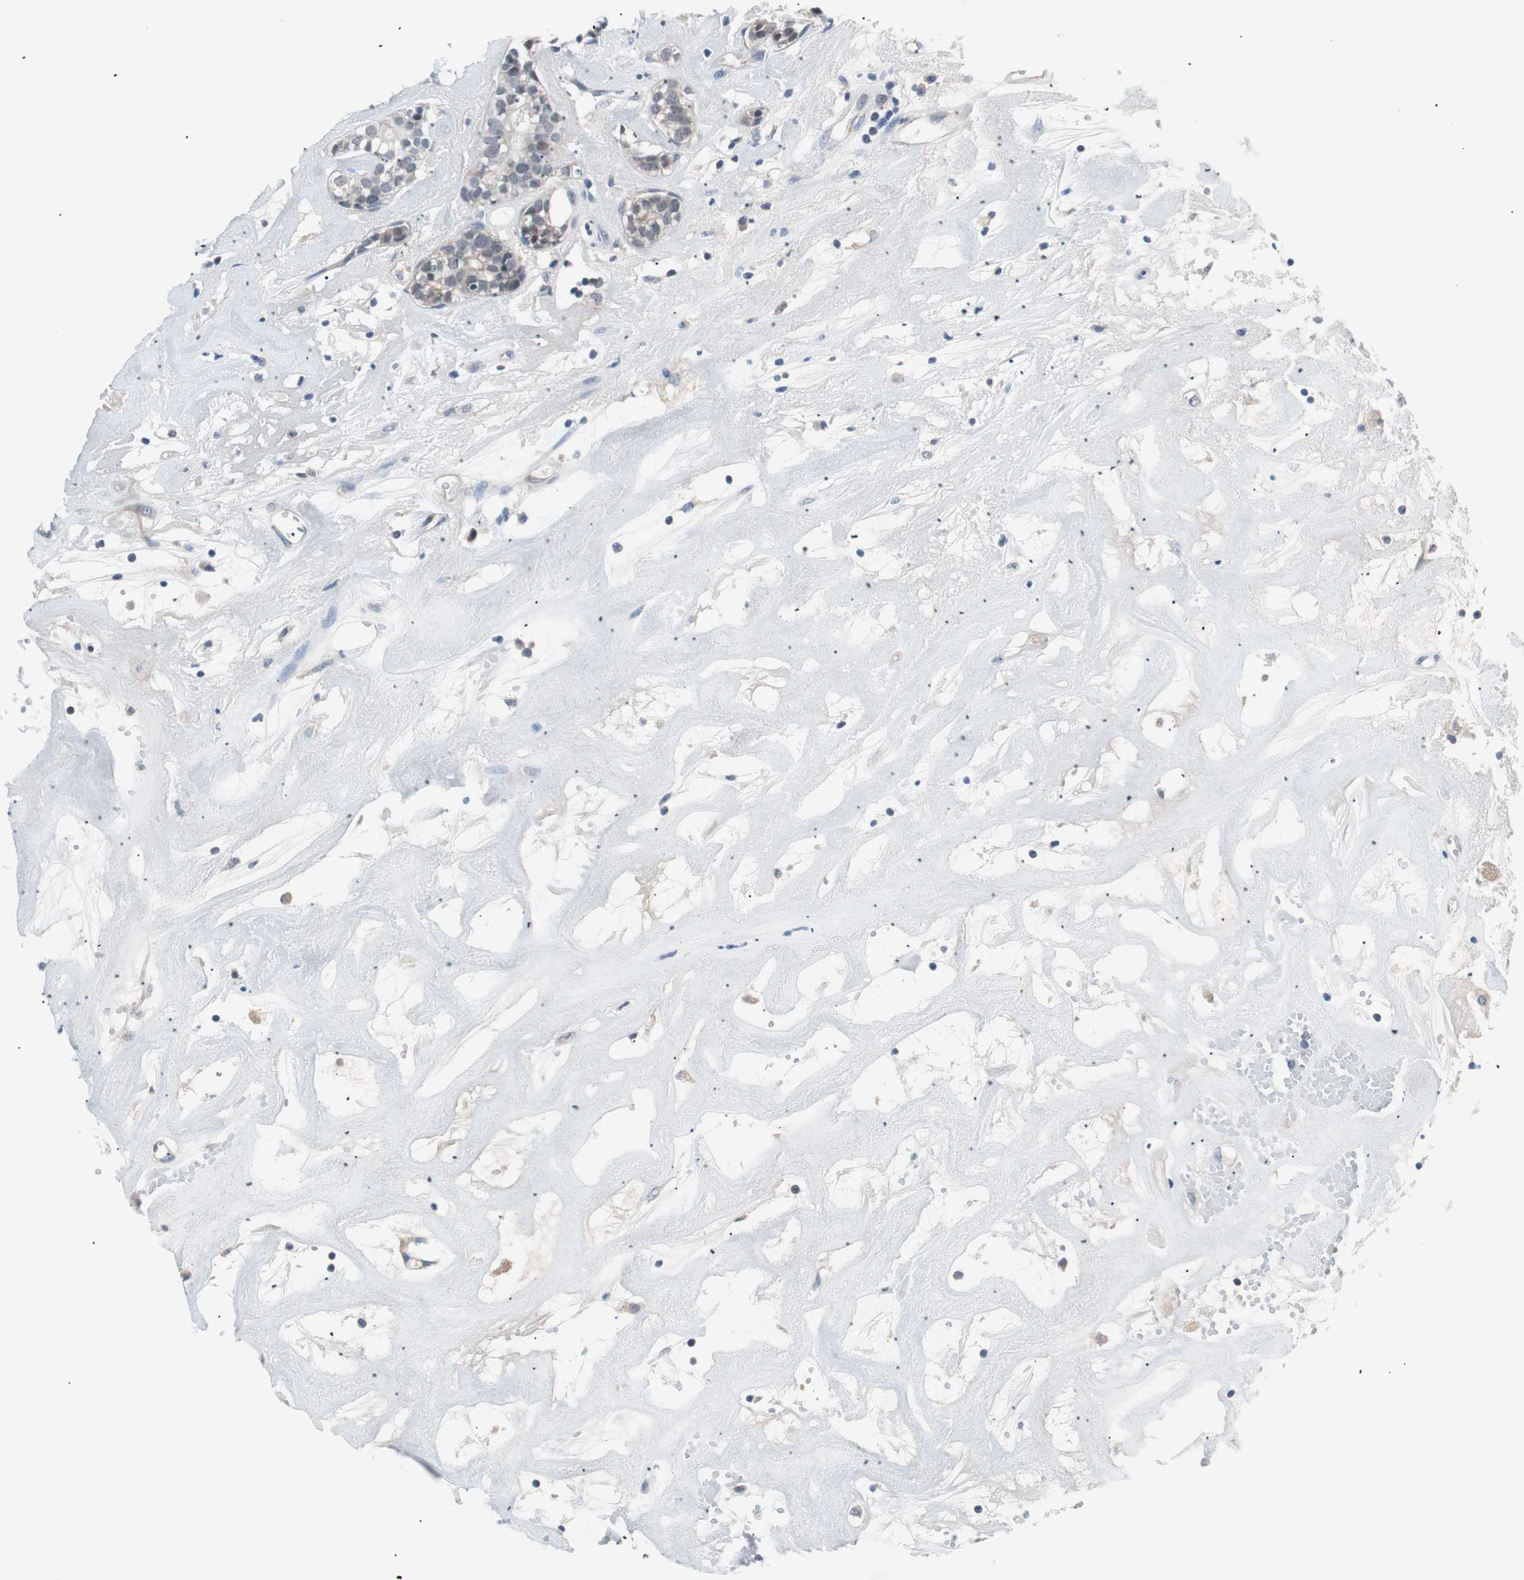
{"staining": {"intensity": "weak", "quantity": "<25%", "location": "cytoplasmic/membranous,nuclear"}, "tissue": "head and neck cancer", "cell_type": "Tumor cells", "image_type": "cancer", "snomed": [{"axis": "morphology", "description": "Adenocarcinoma, NOS"}, {"axis": "topography", "description": "Salivary gland"}, {"axis": "topography", "description": "Head-Neck"}], "caption": "Image shows no significant protein staining in tumor cells of head and neck cancer (adenocarcinoma).", "gene": "VIL1", "patient": {"sex": "female", "age": 65}}